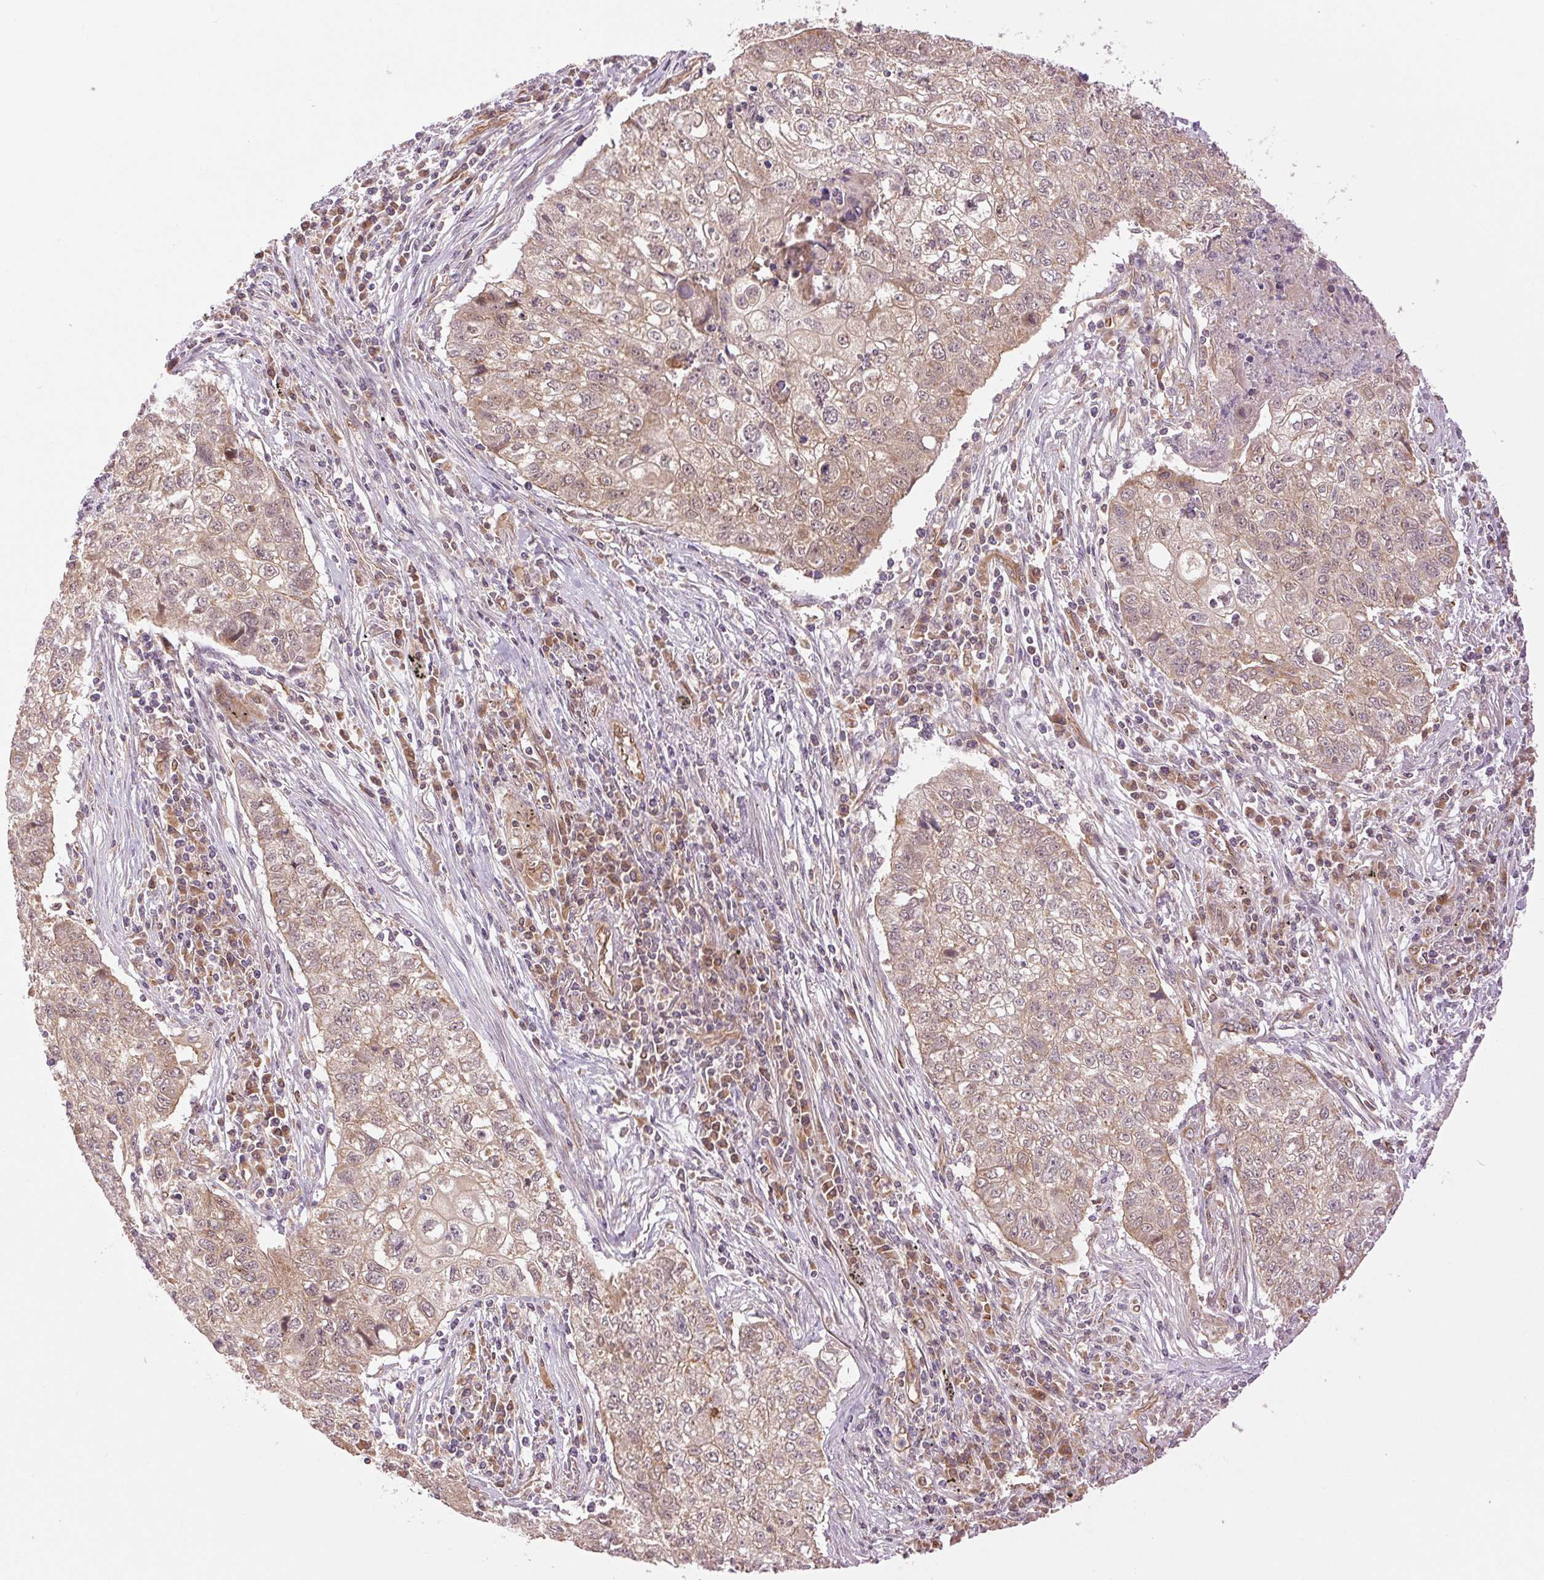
{"staining": {"intensity": "weak", "quantity": ">75%", "location": "cytoplasmic/membranous,nuclear"}, "tissue": "lung cancer", "cell_type": "Tumor cells", "image_type": "cancer", "snomed": [{"axis": "morphology", "description": "Normal morphology"}, {"axis": "morphology", "description": "Aneuploidy"}, {"axis": "morphology", "description": "Squamous cell carcinoma, NOS"}, {"axis": "topography", "description": "Lymph node"}, {"axis": "topography", "description": "Lung"}], "caption": "The image reveals staining of lung squamous cell carcinoma, revealing weak cytoplasmic/membranous and nuclear protein staining (brown color) within tumor cells.", "gene": "STARD7", "patient": {"sex": "female", "age": 76}}